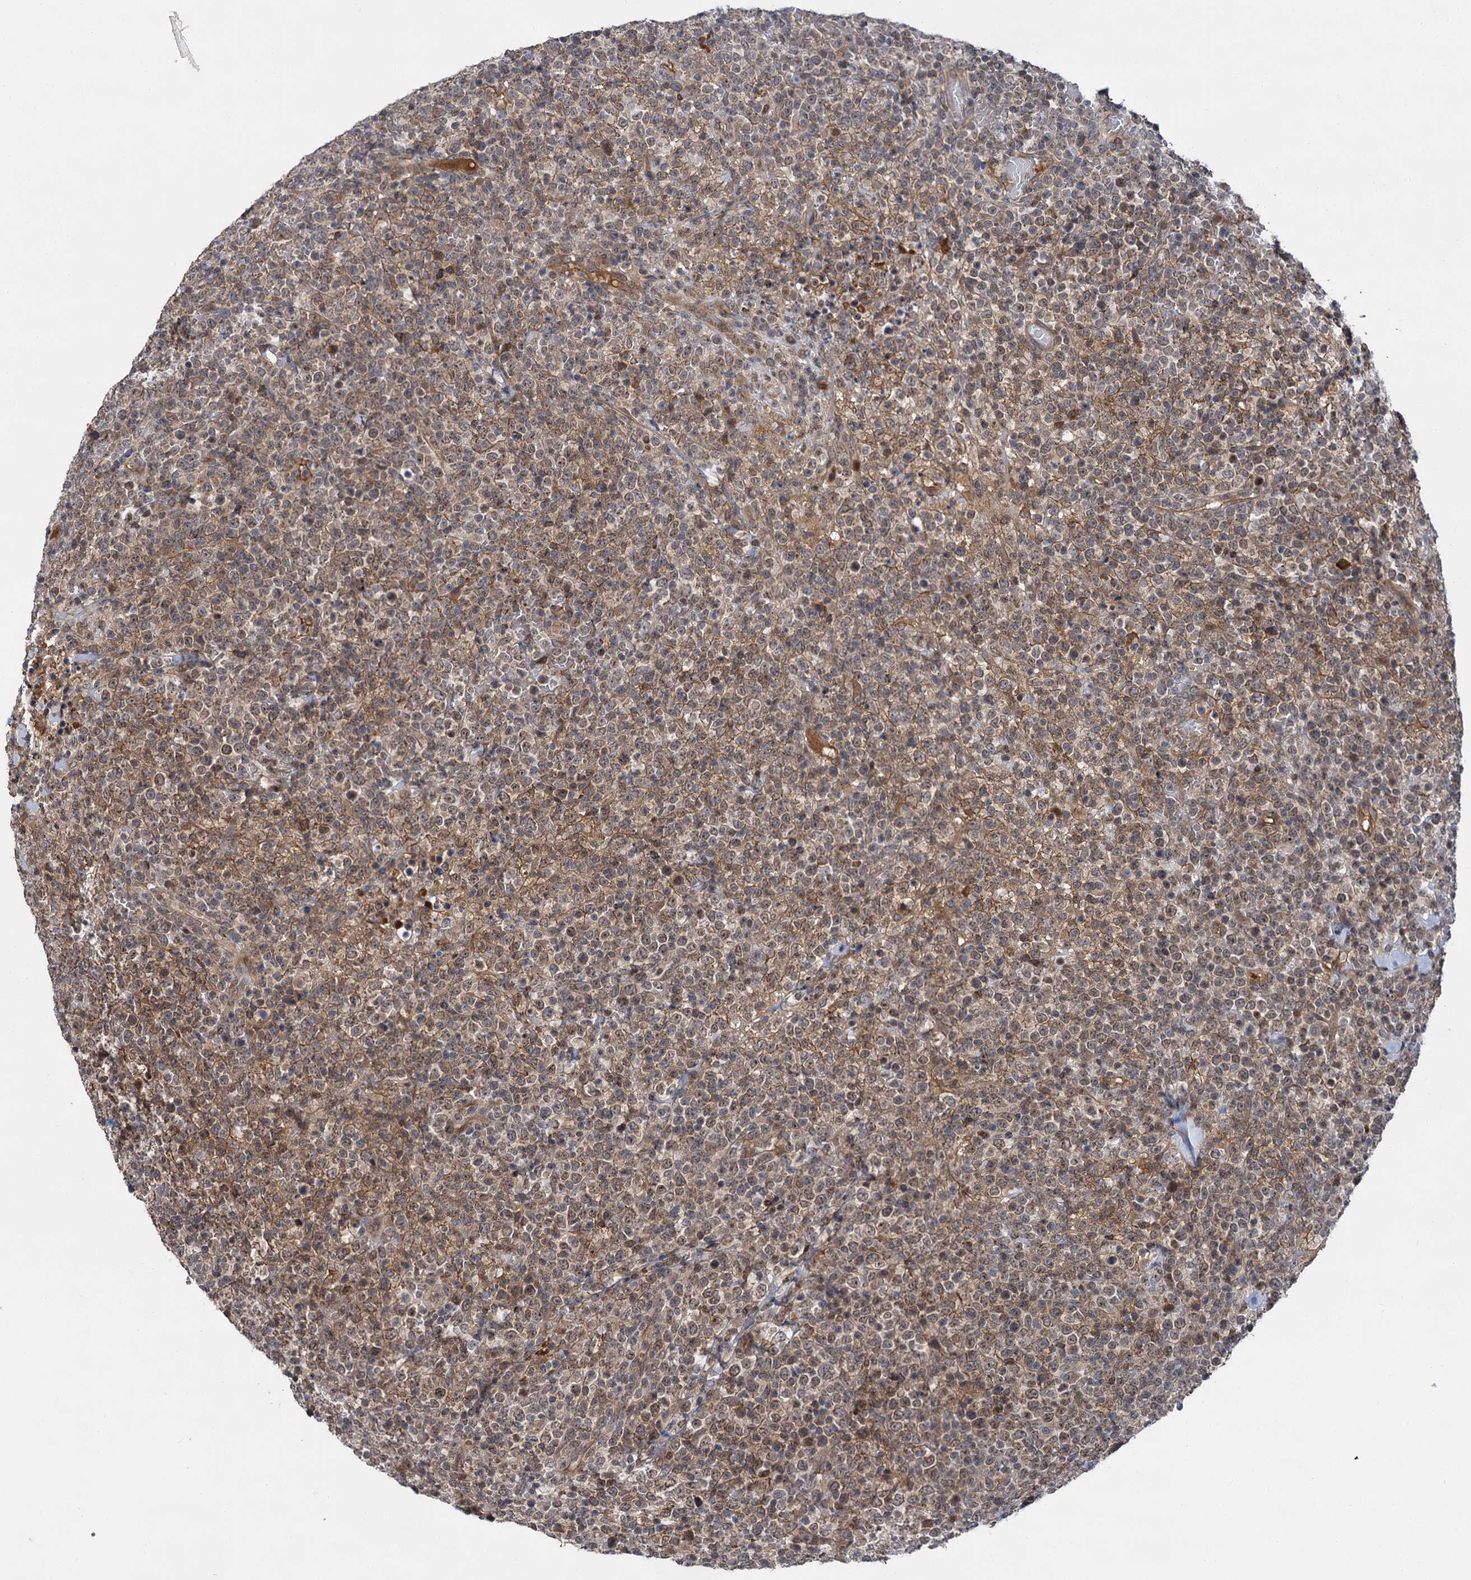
{"staining": {"intensity": "moderate", "quantity": ">75%", "location": "cytoplasmic/membranous,nuclear"}, "tissue": "lymphoma", "cell_type": "Tumor cells", "image_type": "cancer", "snomed": [{"axis": "morphology", "description": "Malignant lymphoma, non-Hodgkin's type, High grade"}, {"axis": "topography", "description": "Colon"}], "caption": "Immunohistochemistry (IHC) of human lymphoma displays medium levels of moderate cytoplasmic/membranous and nuclear expression in about >75% of tumor cells.", "gene": "ABLIM1", "patient": {"sex": "female", "age": 53}}